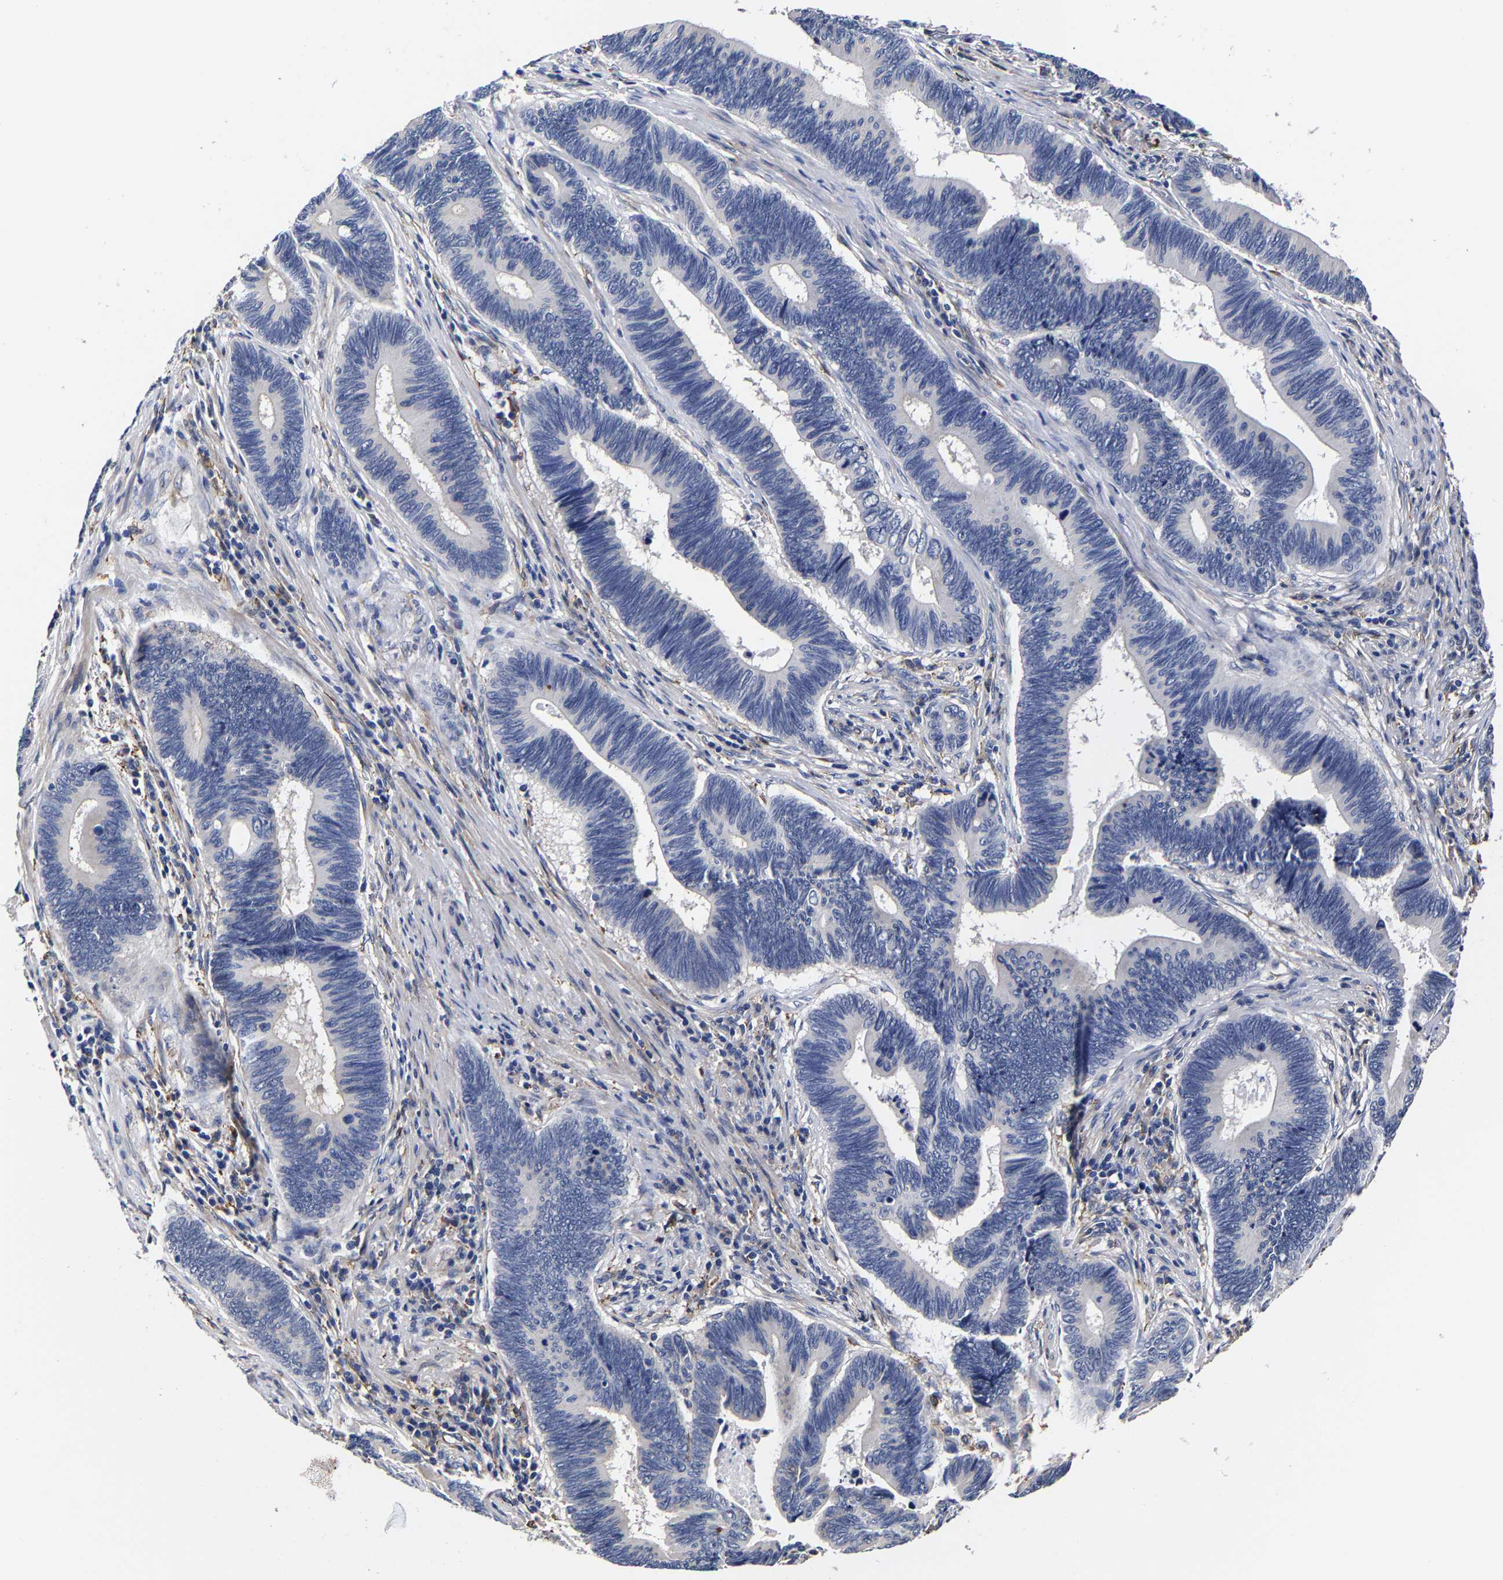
{"staining": {"intensity": "negative", "quantity": "none", "location": "none"}, "tissue": "pancreatic cancer", "cell_type": "Tumor cells", "image_type": "cancer", "snomed": [{"axis": "morphology", "description": "Adenocarcinoma, NOS"}, {"axis": "topography", "description": "Pancreas"}], "caption": "Photomicrograph shows no protein staining in tumor cells of pancreatic adenocarcinoma tissue. Brightfield microscopy of IHC stained with DAB (brown) and hematoxylin (blue), captured at high magnification.", "gene": "AASS", "patient": {"sex": "female", "age": 70}}